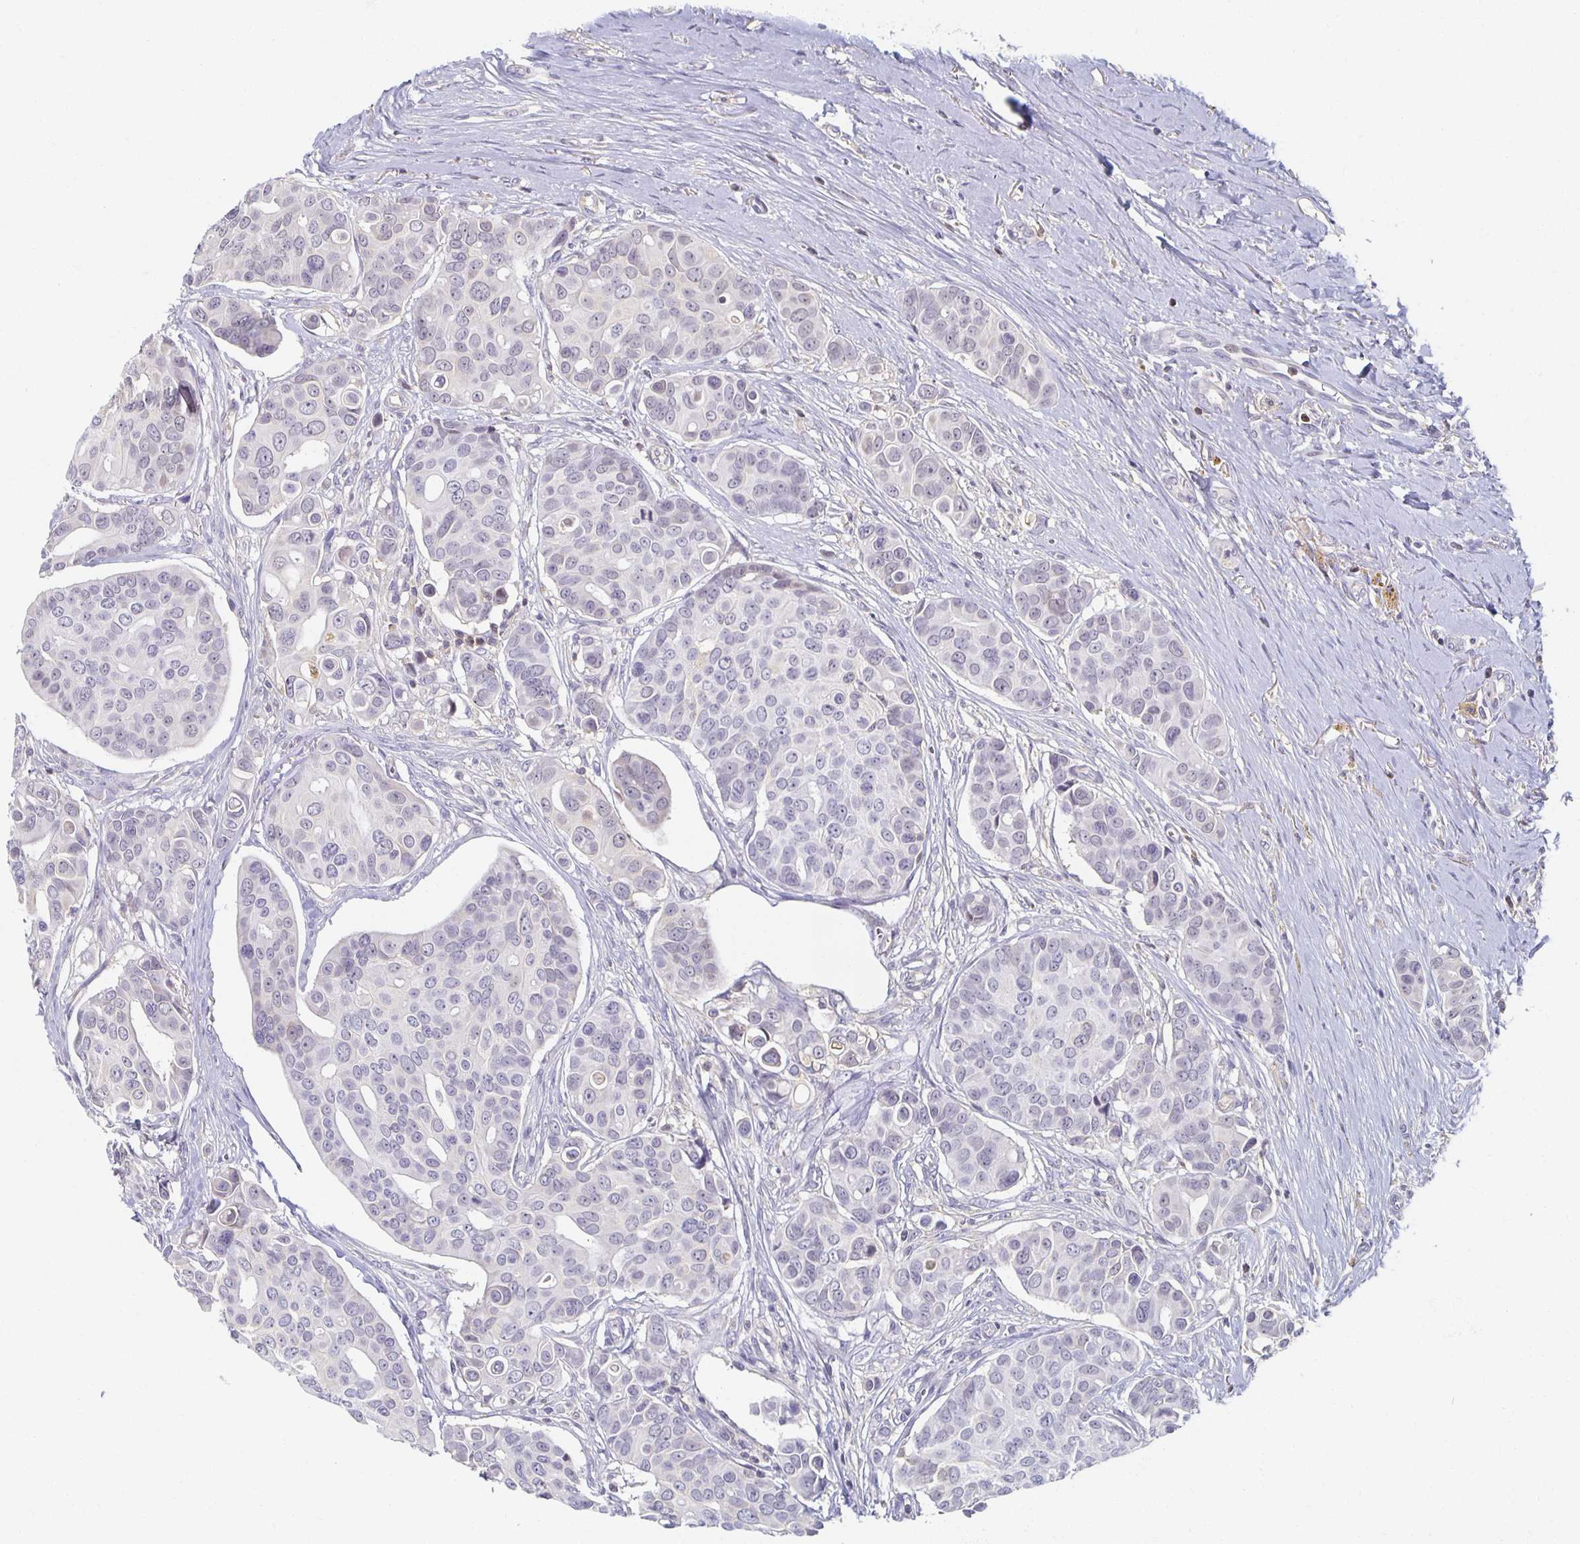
{"staining": {"intensity": "negative", "quantity": "none", "location": "none"}, "tissue": "breast cancer", "cell_type": "Tumor cells", "image_type": "cancer", "snomed": [{"axis": "morphology", "description": "Normal tissue, NOS"}, {"axis": "morphology", "description": "Duct carcinoma"}, {"axis": "topography", "description": "Skin"}, {"axis": "topography", "description": "Breast"}], "caption": "Immunohistochemical staining of human breast cancer (infiltrating ductal carcinoma) displays no significant positivity in tumor cells.", "gene": "ZNF692", "patient": {"sex": "female", "age": 54}}